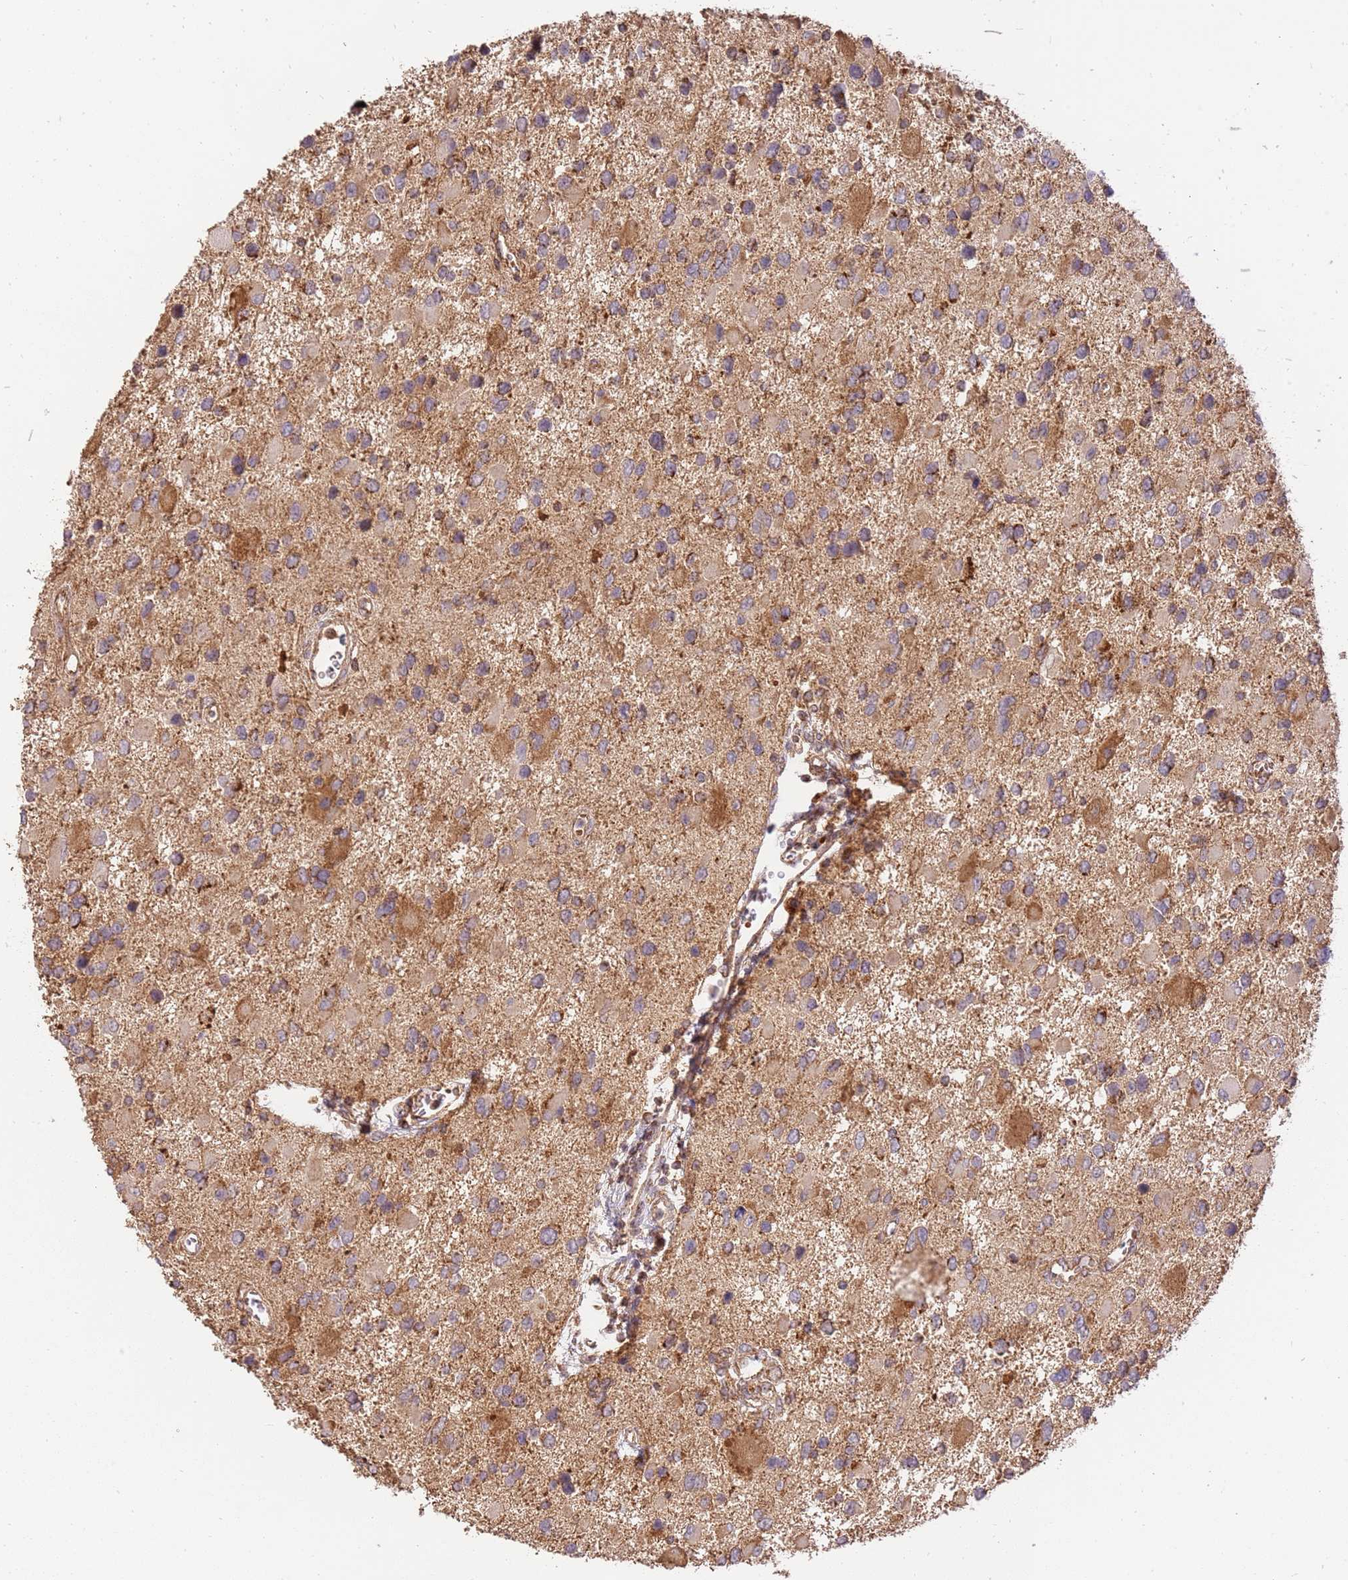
{"staining": {"intensity": "moderate", "quantity": ">75%", "location": "cytoplasmic/membranous"}, "tissue": "glioma", "cell_type": "Tumor cells", "image_type": "cancer", "snomed": [{"axis": "morphology", "description": "Glioma, malignant, High grade"}, {"axis": "topography", "description": "Brain"}], "caption": "High-grade glioma (malignant) tissue exhibits moderate cytoplasmic/membranous expression in approximately >75% of tumor cells (Stains: DAB in brown, nuclei in blue, Microscopy: brightfield microscopy at high magnification).", "gene": "SPATA2L", "patient": {"sex": "male", "age": 53}}